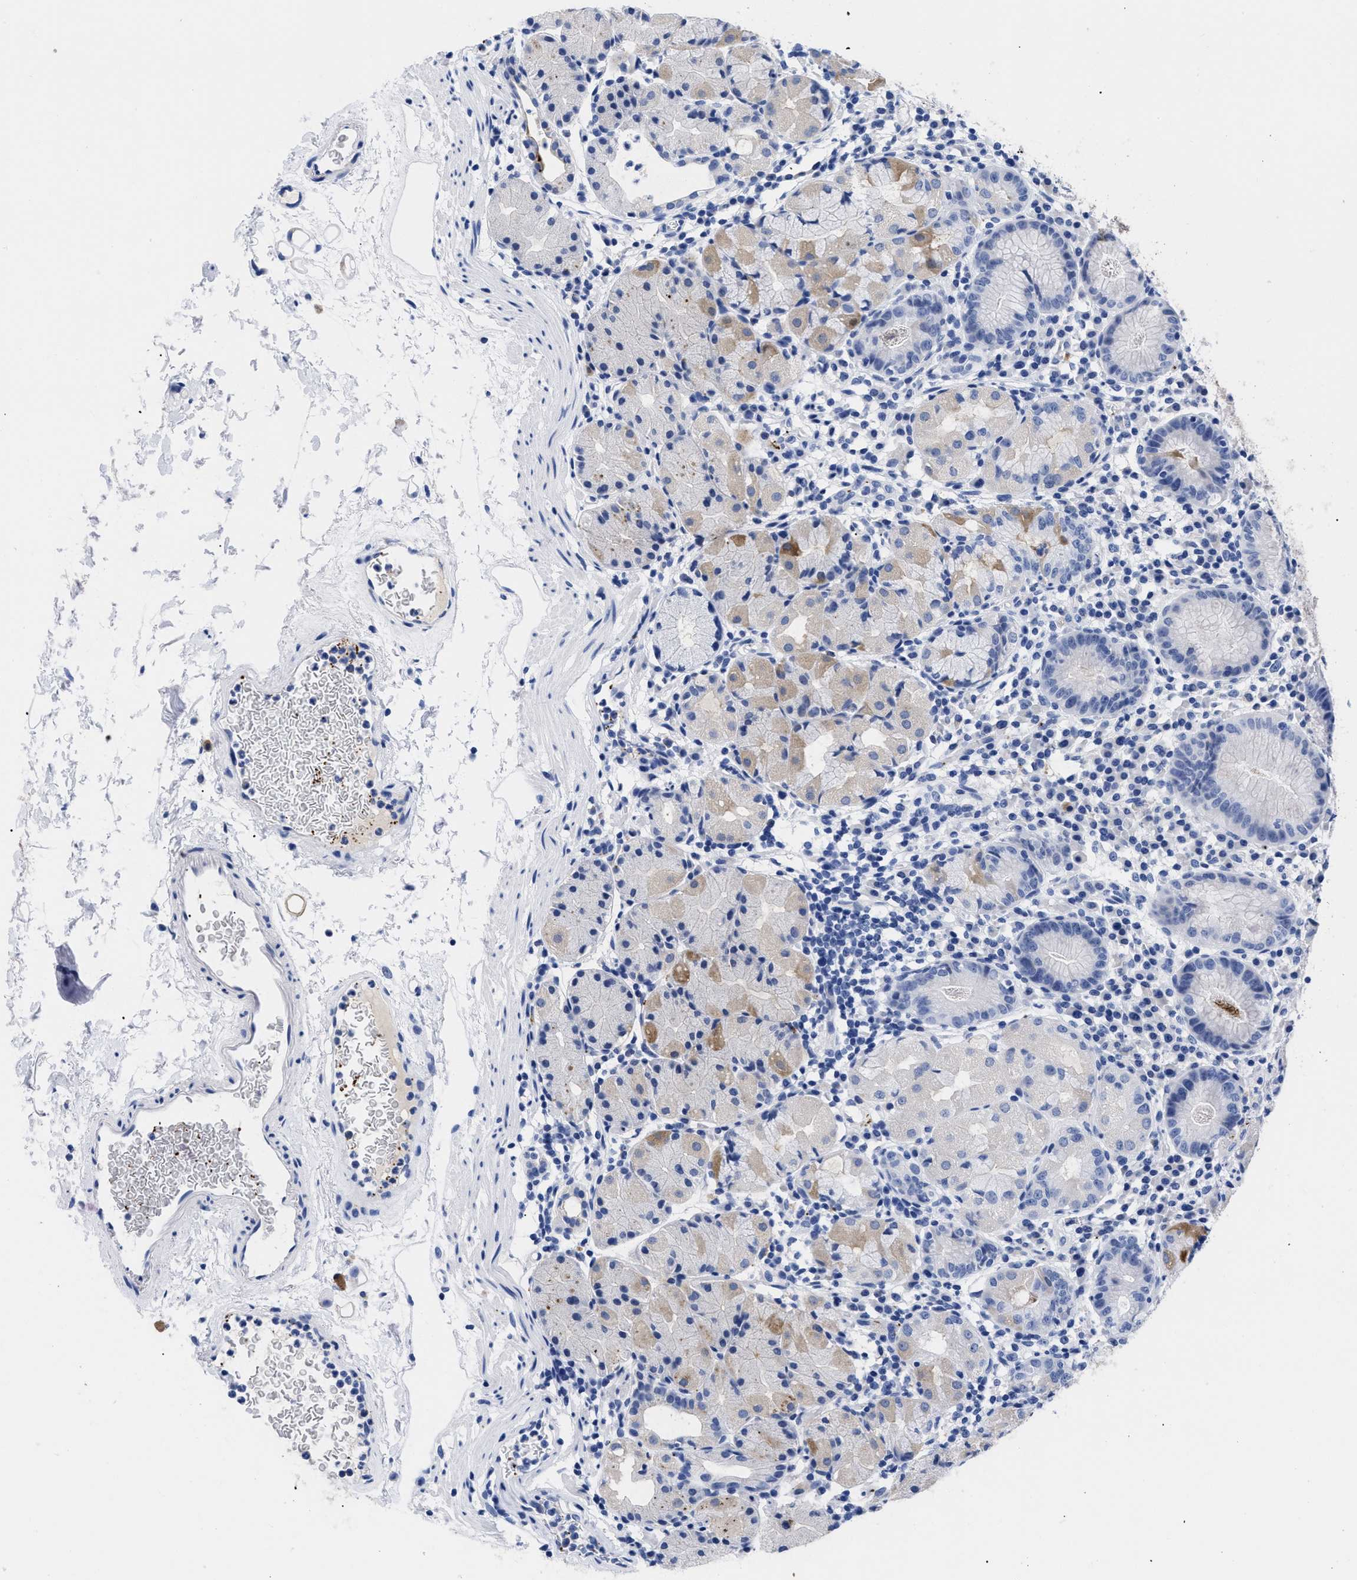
{"staining": {"intensity": "negative", "quantity": "none", "location": "none"}, "tissue": "stomach", "cell_type": "Glandular cells", "image_type": "normal", "snomed": [{"axis": "morphology", "description": "Normal tissue, NOS"}, {"axis": "topography", "description": "Stomach"}, {"axis": "topography", "description": "Stomach, lower"}], "caption": "This is an IHC photomicrograph of benign human stomach. There is no staining in glandular cells.", "gene": "TREML1", "patient": {"sex": "female", "age": 75}}